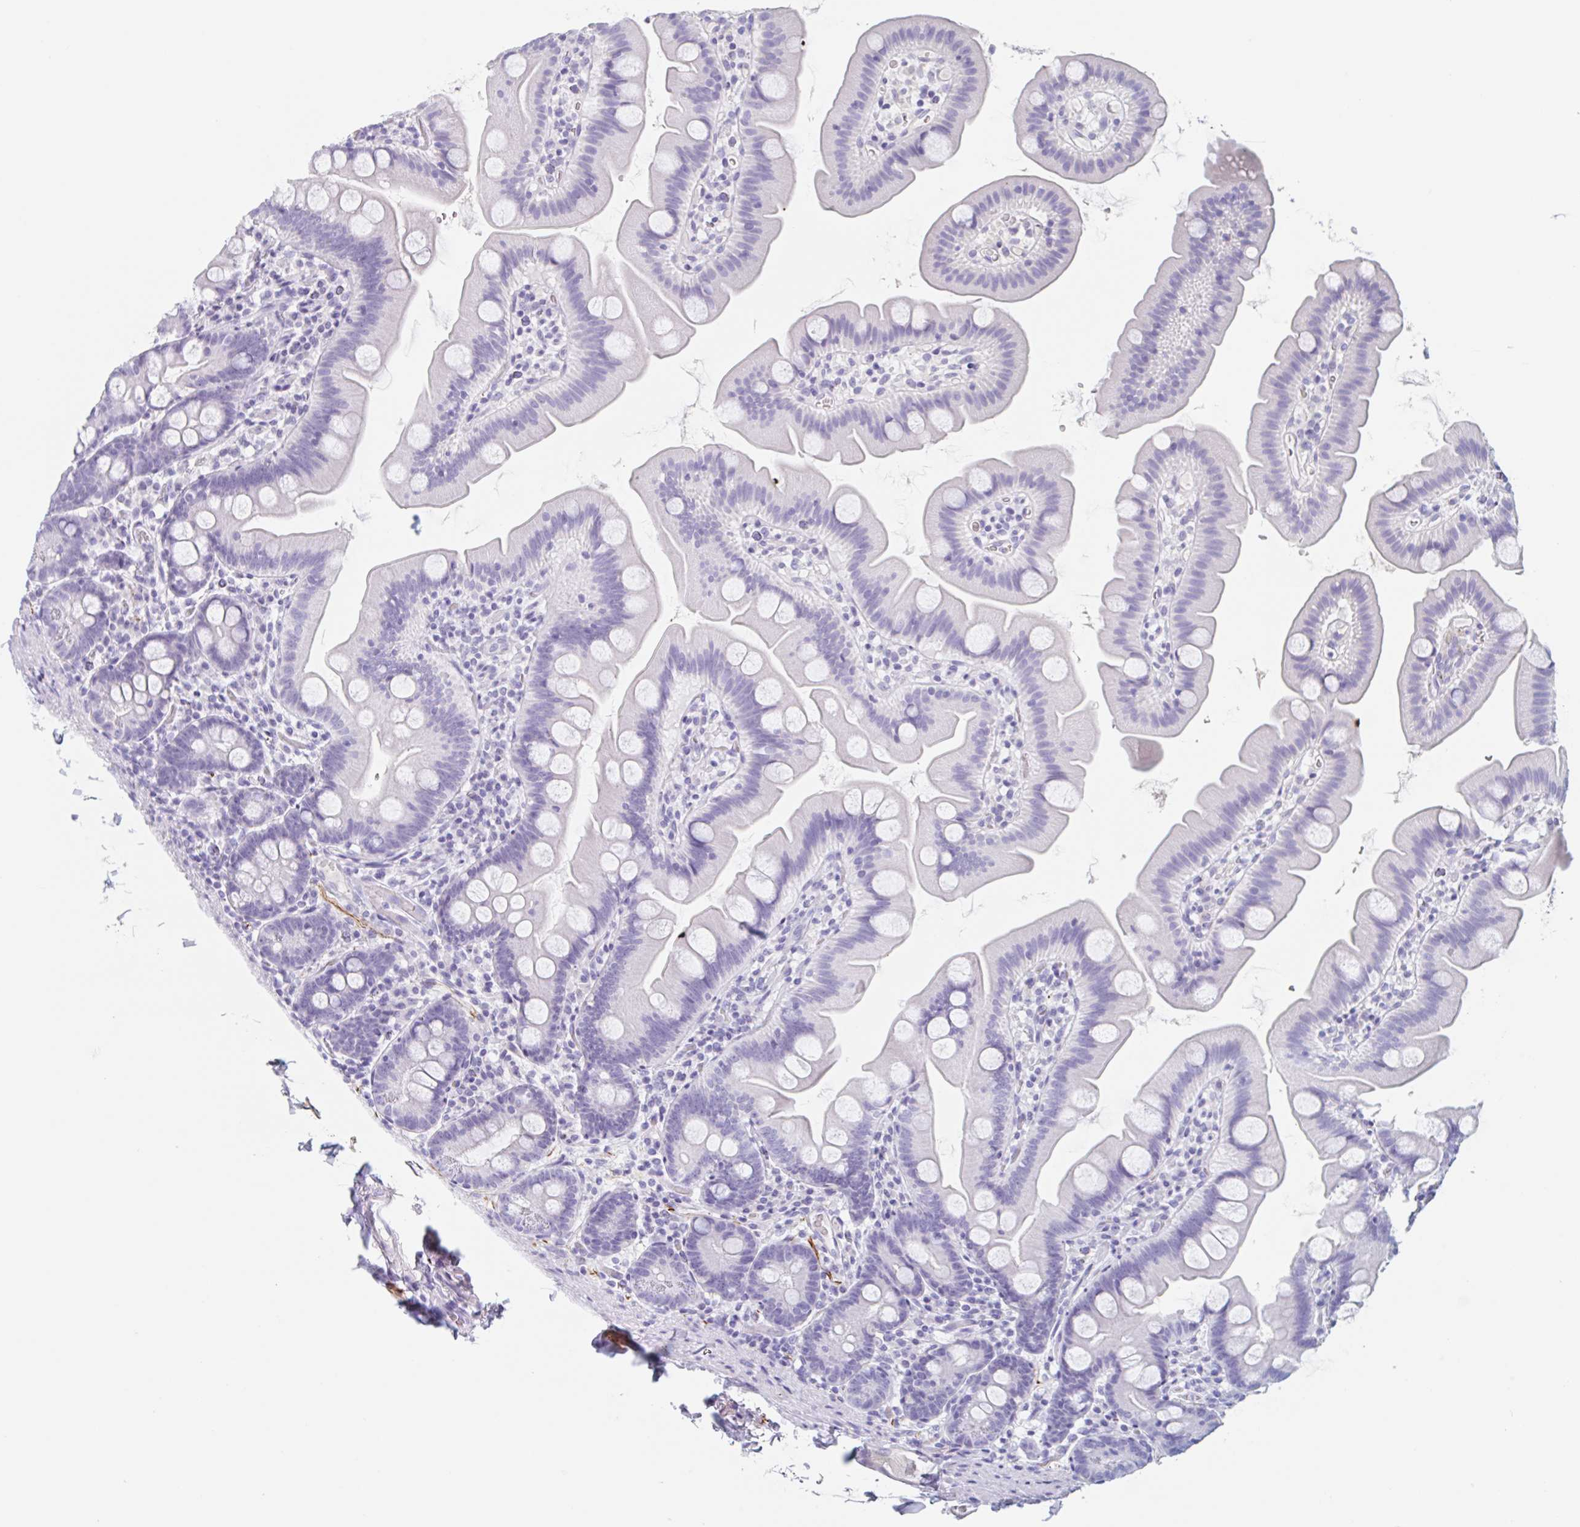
{"staining": {"intensity": "negative", "quantity": "none", "location": "none"}, "tissue": "small intestine", "cell_type": "Glandular cells", "image_type": "normal", "snomed": [{"axis": "morphology", "description": "Normal tissue, NOS"}, {"axis": "topography", "description": "Small intestine"}], "caption": "Immunohistochemistry (IHC) micrograph of unremarkable small intestine: small intestine stained with DAB shows no significant protein expression in glandular cells.", "gene": "EMC4", "patient": {"sex": "female", "age": 68}}